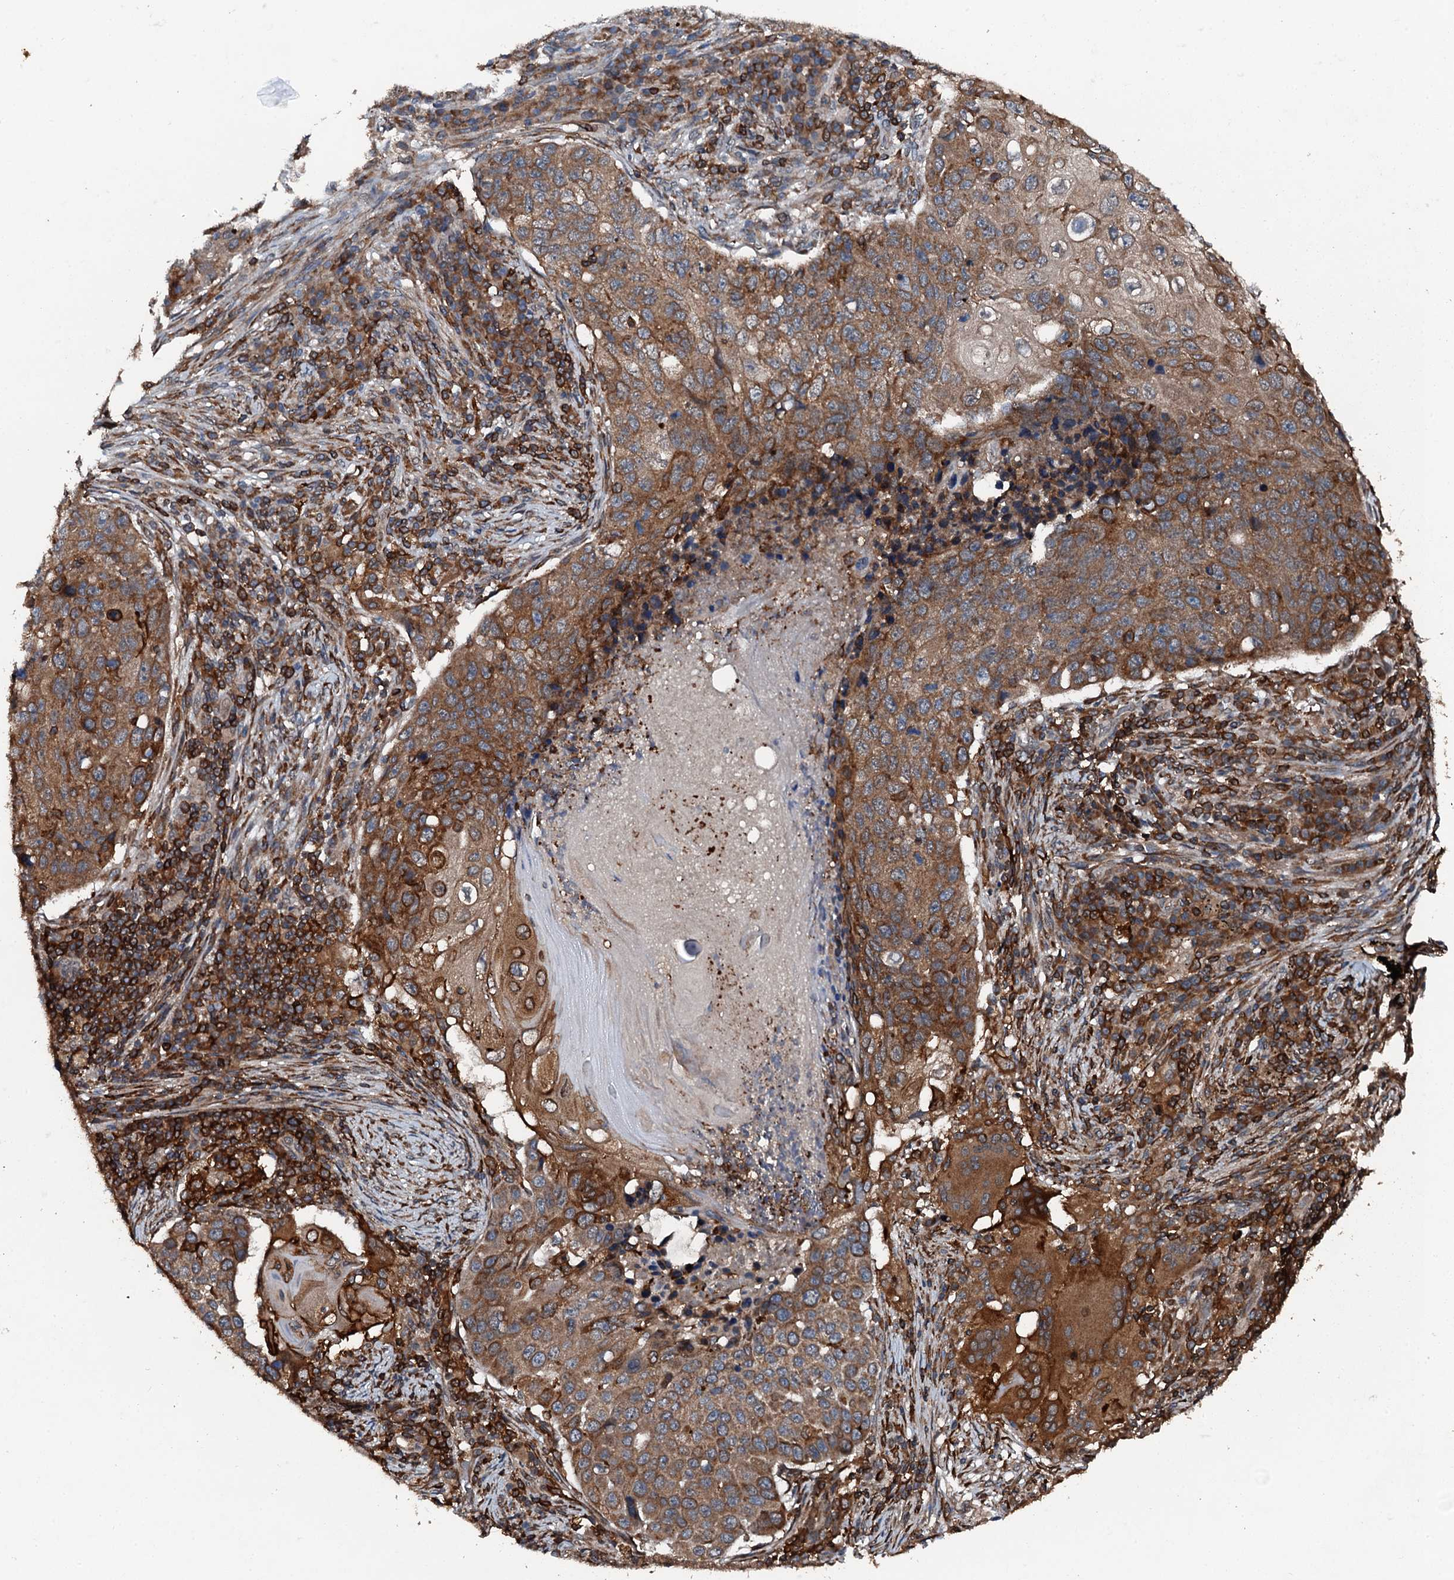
{"staining": {"intensity": "moderate", "quantity": ">75%", "location": "cytoplasmic/membranous"}, "tissue": "lung cancer", "cell_type": "Tumor cells", "image_type": "cancer", "snomed": [{"axis": "morphology", "description": "Squamous cell carcinoma, NOS"}, {"axis": "topography", "description": "Lung"}], "caption": "Brown immunohistochemical staining in squamous cell carcinoma (lung) exhibits moderate cytoplasmic/membranous expression in about >75% of tumor cells.", "gene": "EDC4", "patient": {"sex": "female", "age": 63}}